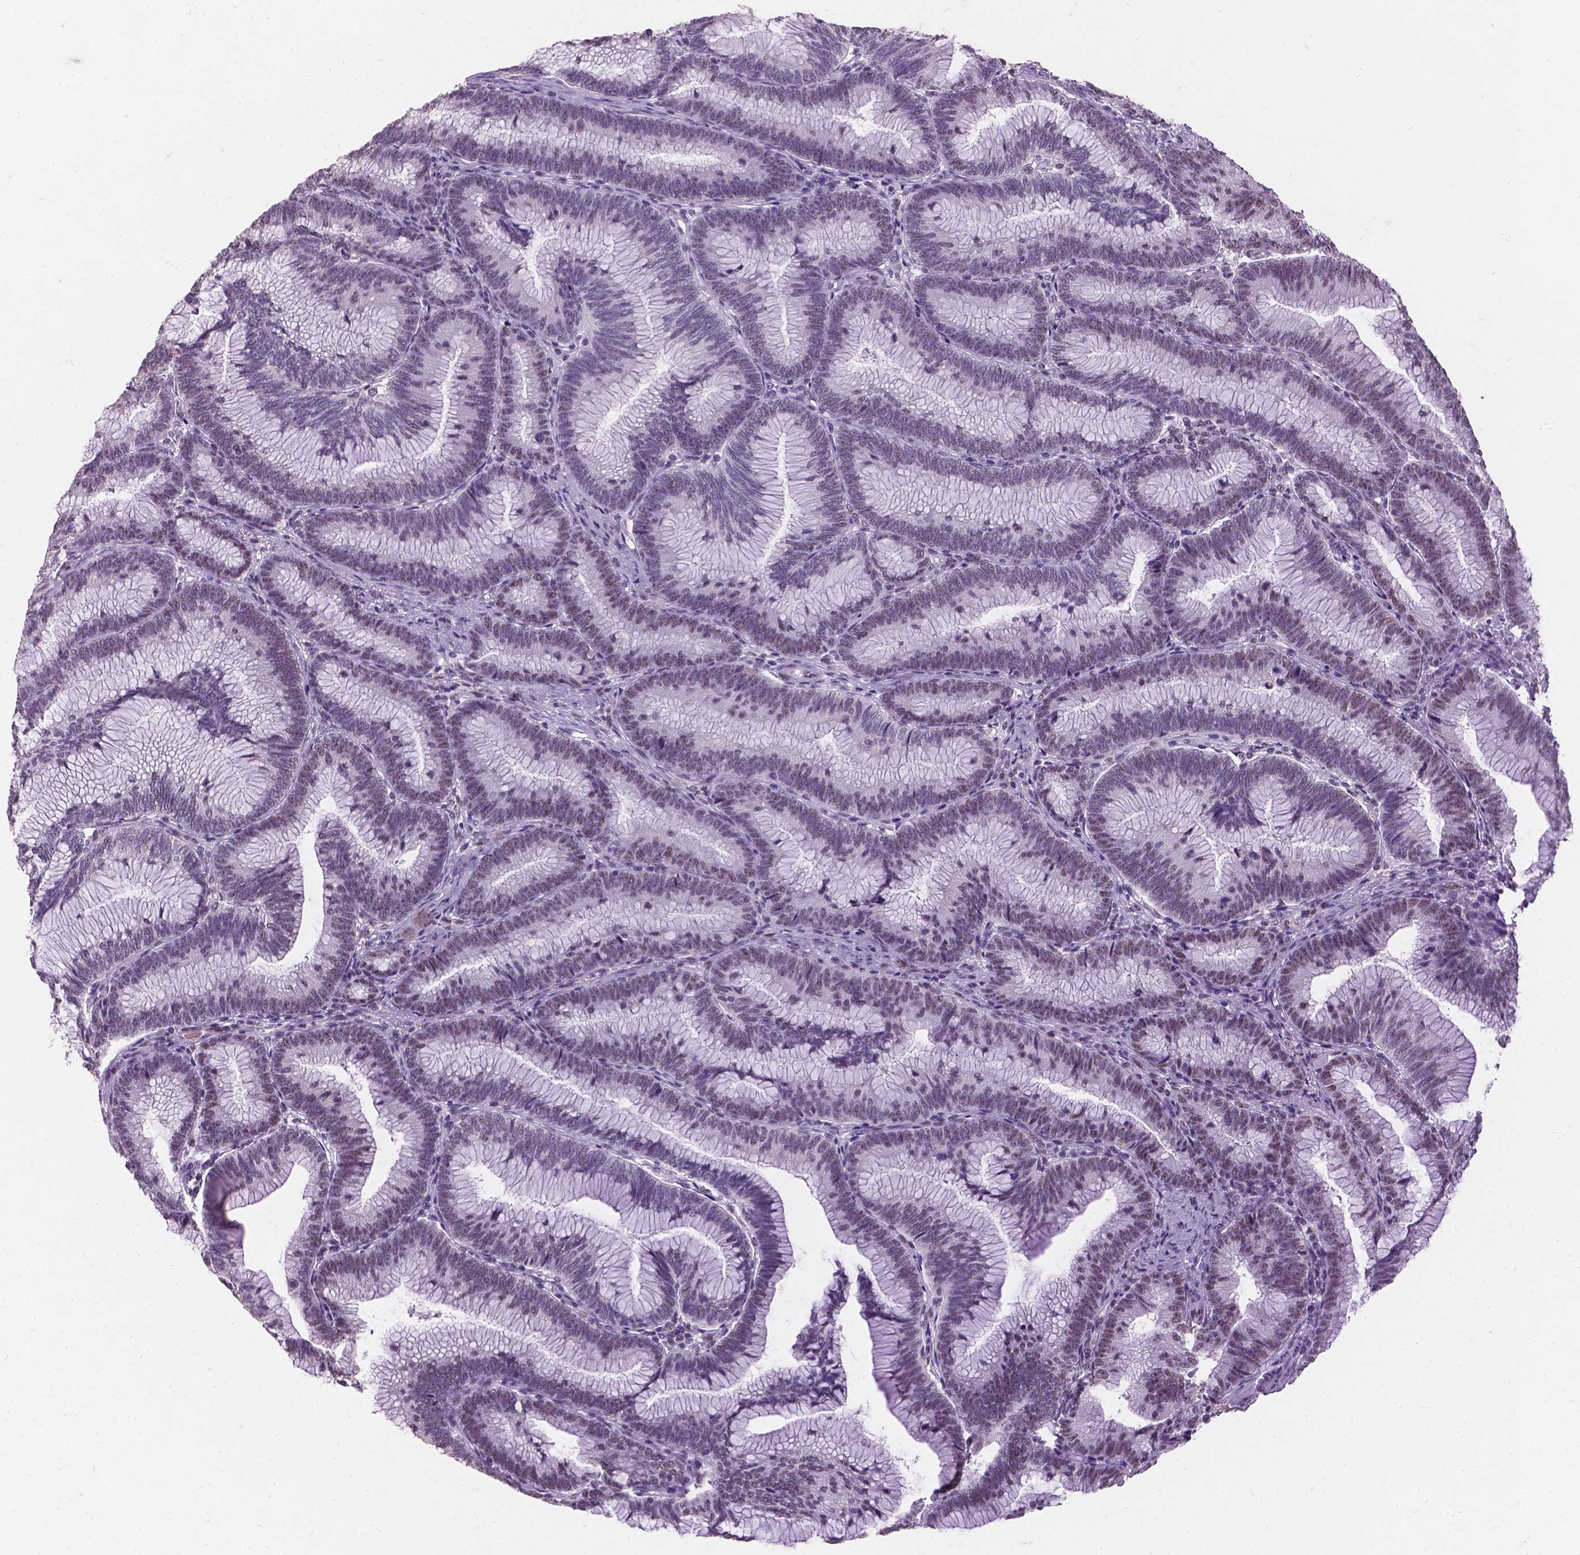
{"staining": {"intensity": "weak", "quantity": "25%-75%", "location": "nuclear"}, "tissue": "colorectal cancer", "cell_type": "Tumor cells", "image_type": "cancer", "snomed": [{"axis": "morphology", "description": "Adenocarcinoma, NOS"}, {"axis": "topography", "description": "Colon"}], "caption": "DAB (3,3'-diaminobenzidine) immunohistochemical staining of colorectal adenocarcinoma demonstrates weak nuclear protein staining in about 25%-75% of tumor cells.", "gene": "COIL", "patient": {"sex": "female", "age": 78}}